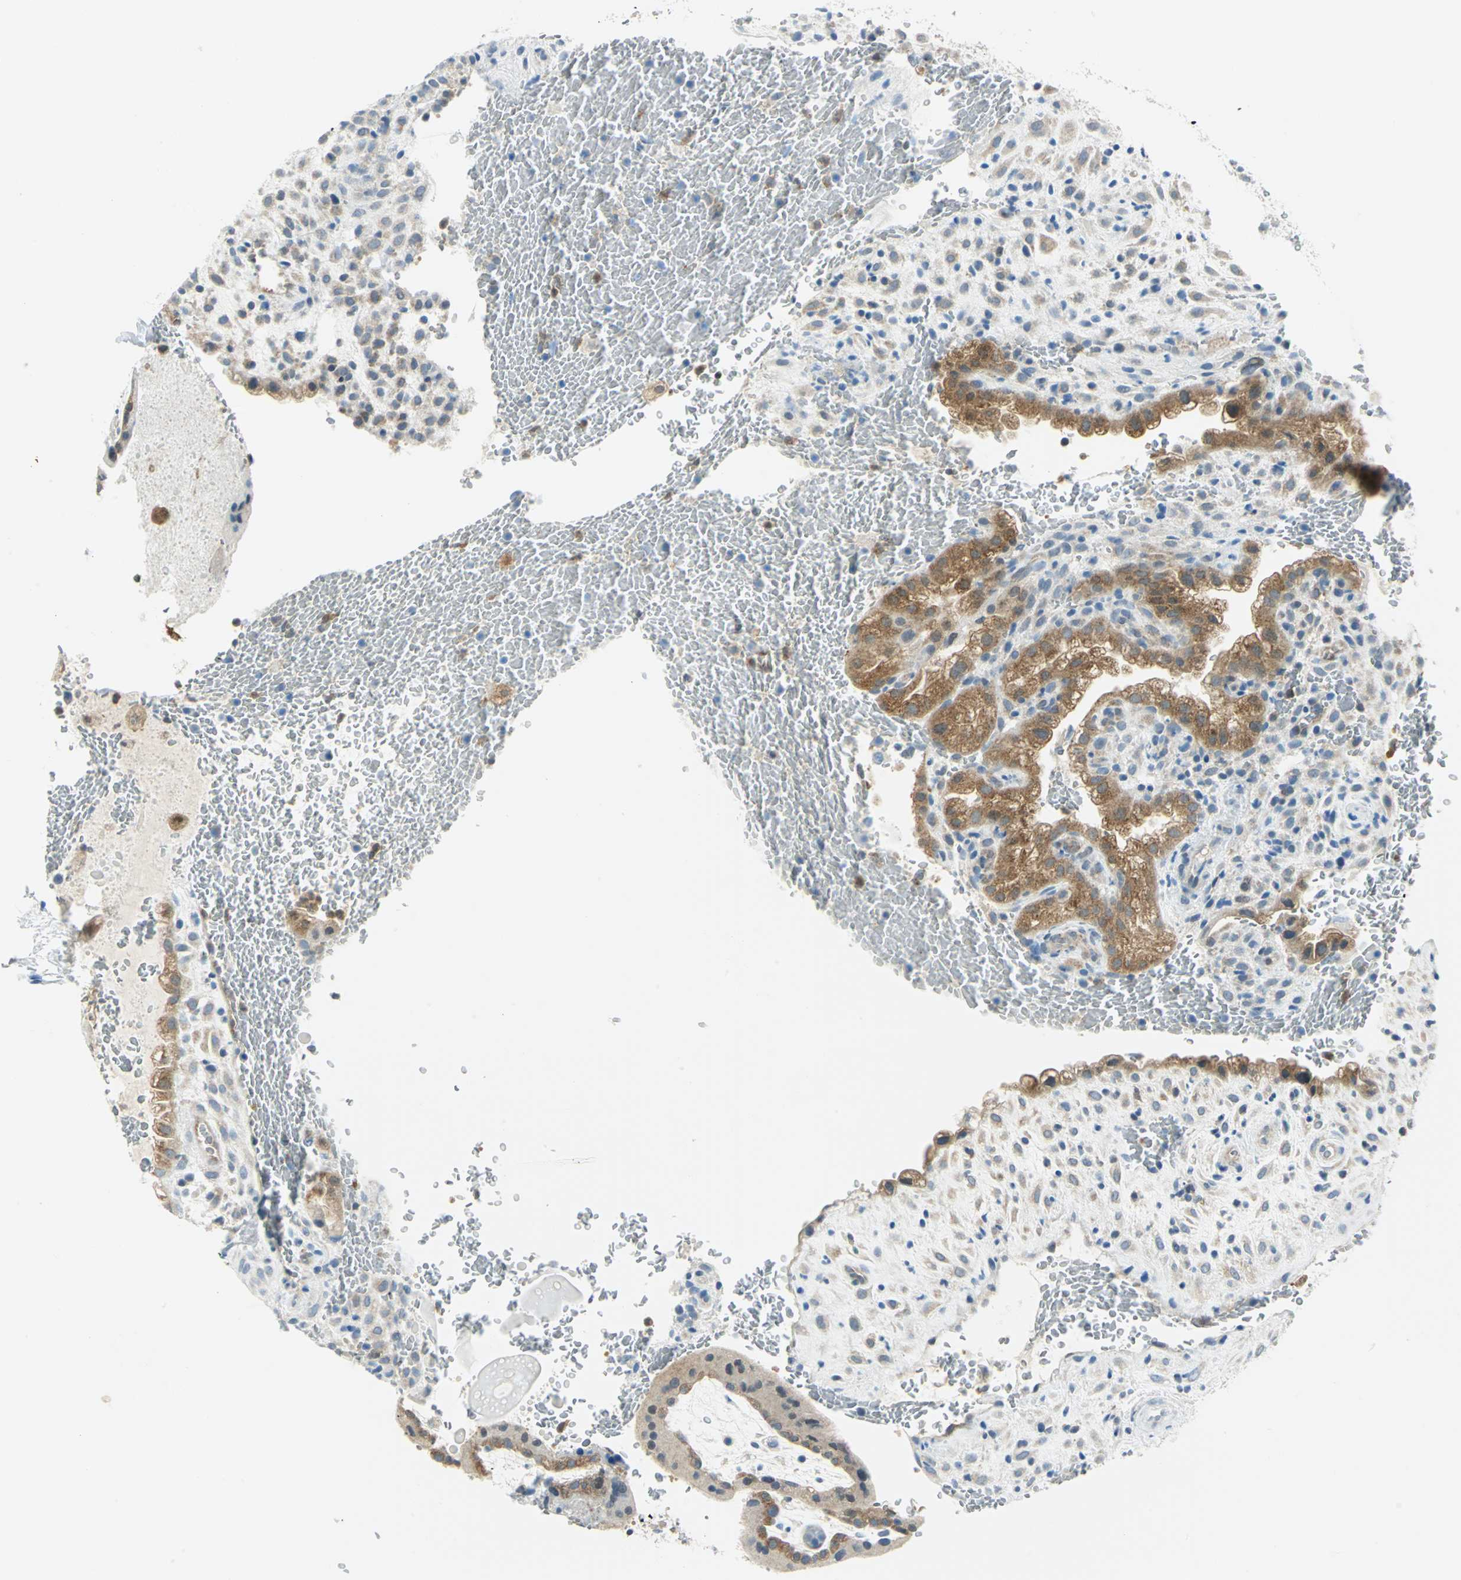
{"staining": {"intensity": "weak", "quantity": "25%-75%", "location": "cytoplasmic/membranous"}, "tissue": "placenta", "cell_type": "Decidual cells", "image_type": "normal", "snomed": [{"axis": "morphology", "description": "Normal tissue, NOS"}, {"axis": "topography", "description": "Placenta"}], "caption": "Placenta stained with immunohistochemistry (IHC) shows weak cytoplasmic/membranous expression in approximately 25%-75% of decidual cells. Nuclei are stained in blue.", "gene": "ALDOA", "patient": {"sex": "female", "age": 35}}